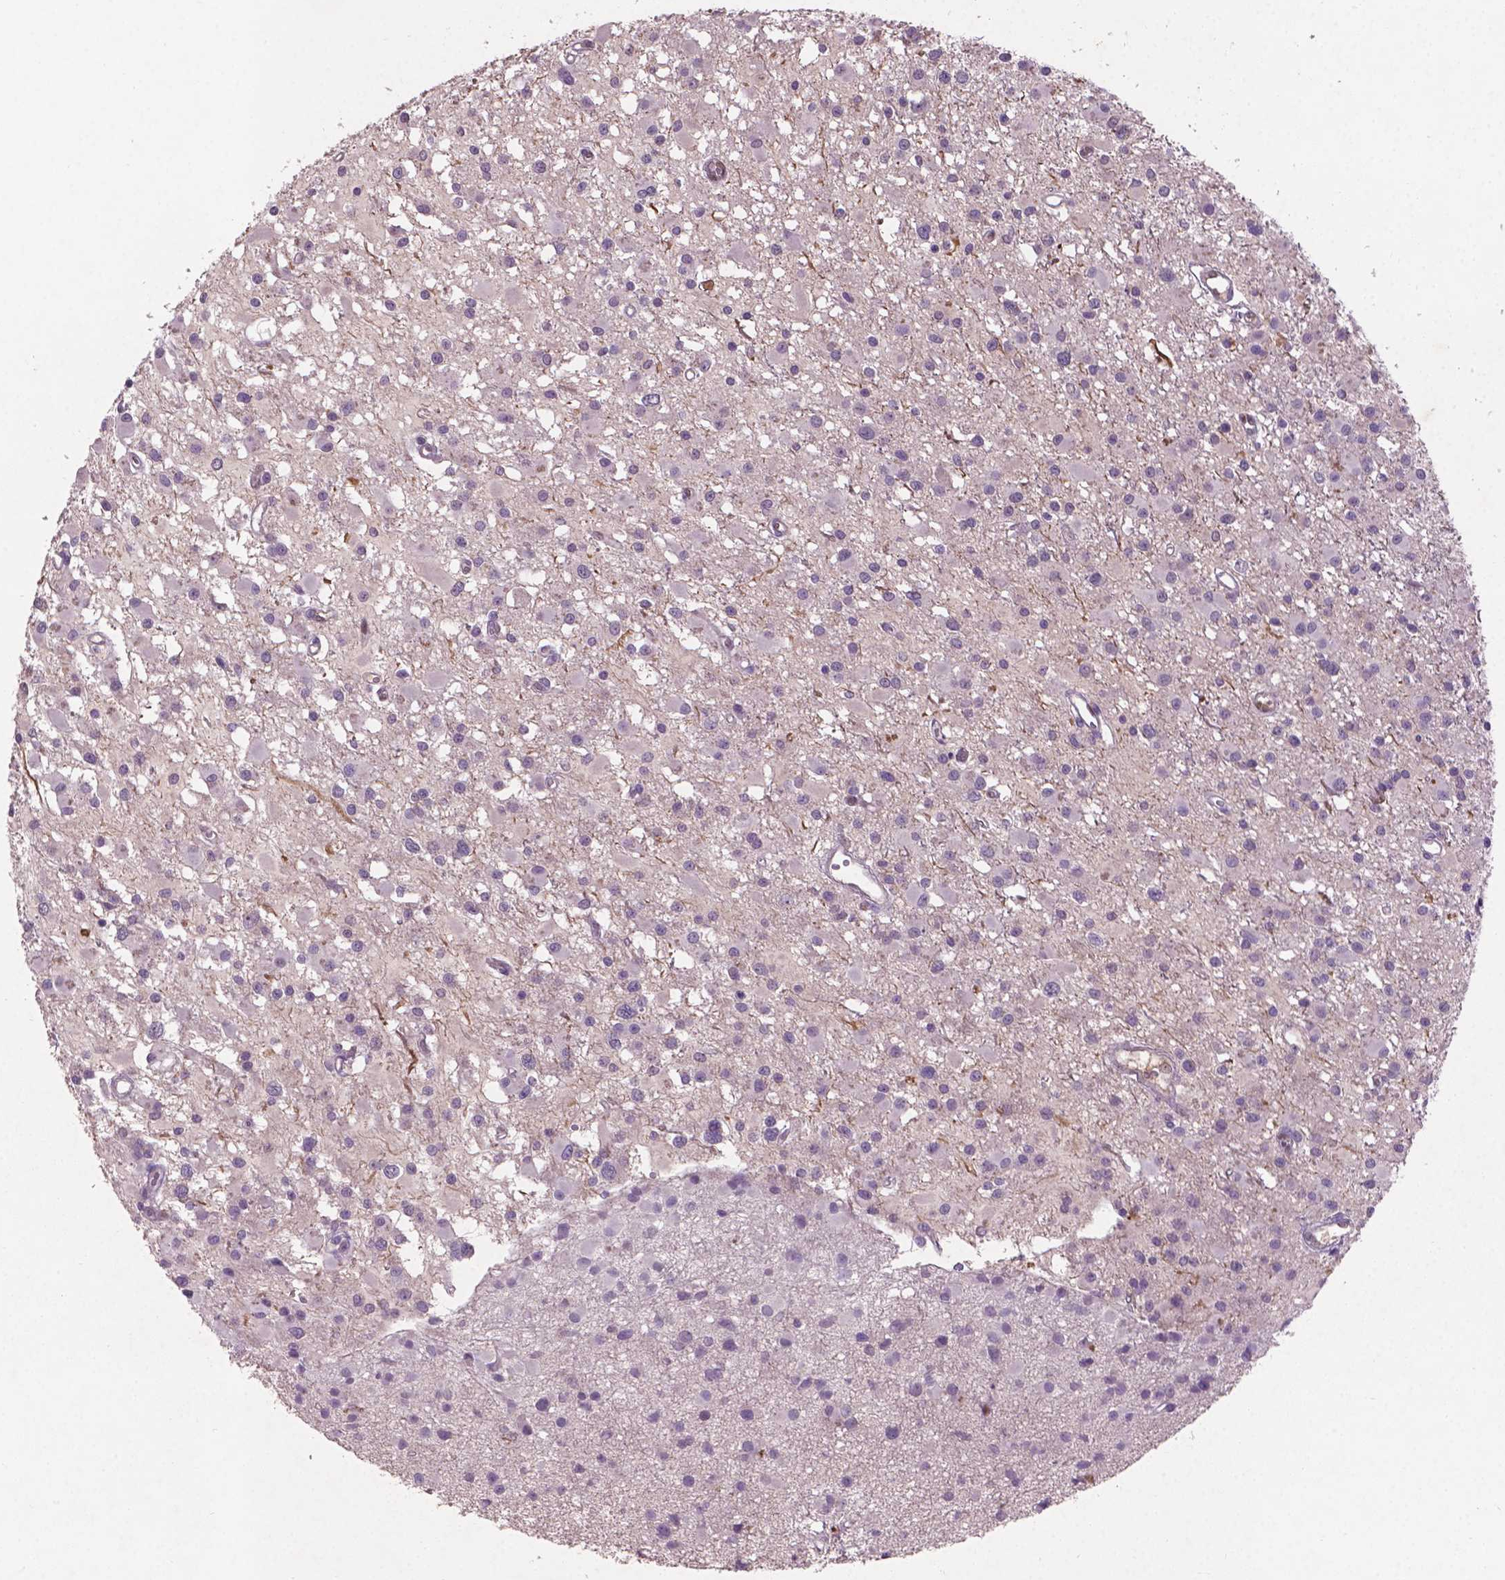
{"staining": {"intensity": "negative", "quantity": "none", "location": "none"}, "tissue": "glioma", "cell_type": "Tumor cells", "image_type": "cancer", "snomed": [{"axis": "morphology", "description": "Glioma, malignant, High grade"}, {"axis": "topography", "description": "Brain"}], "caption": "The micrograph reveals no staining of tumor cells in glioma. (DAB (3,3'-diaminobenzidine) IHC visualized using brightfield microscopy, high magnification).", "gene": "SOX17", "patient": {"sex": "male", "age": 54}}